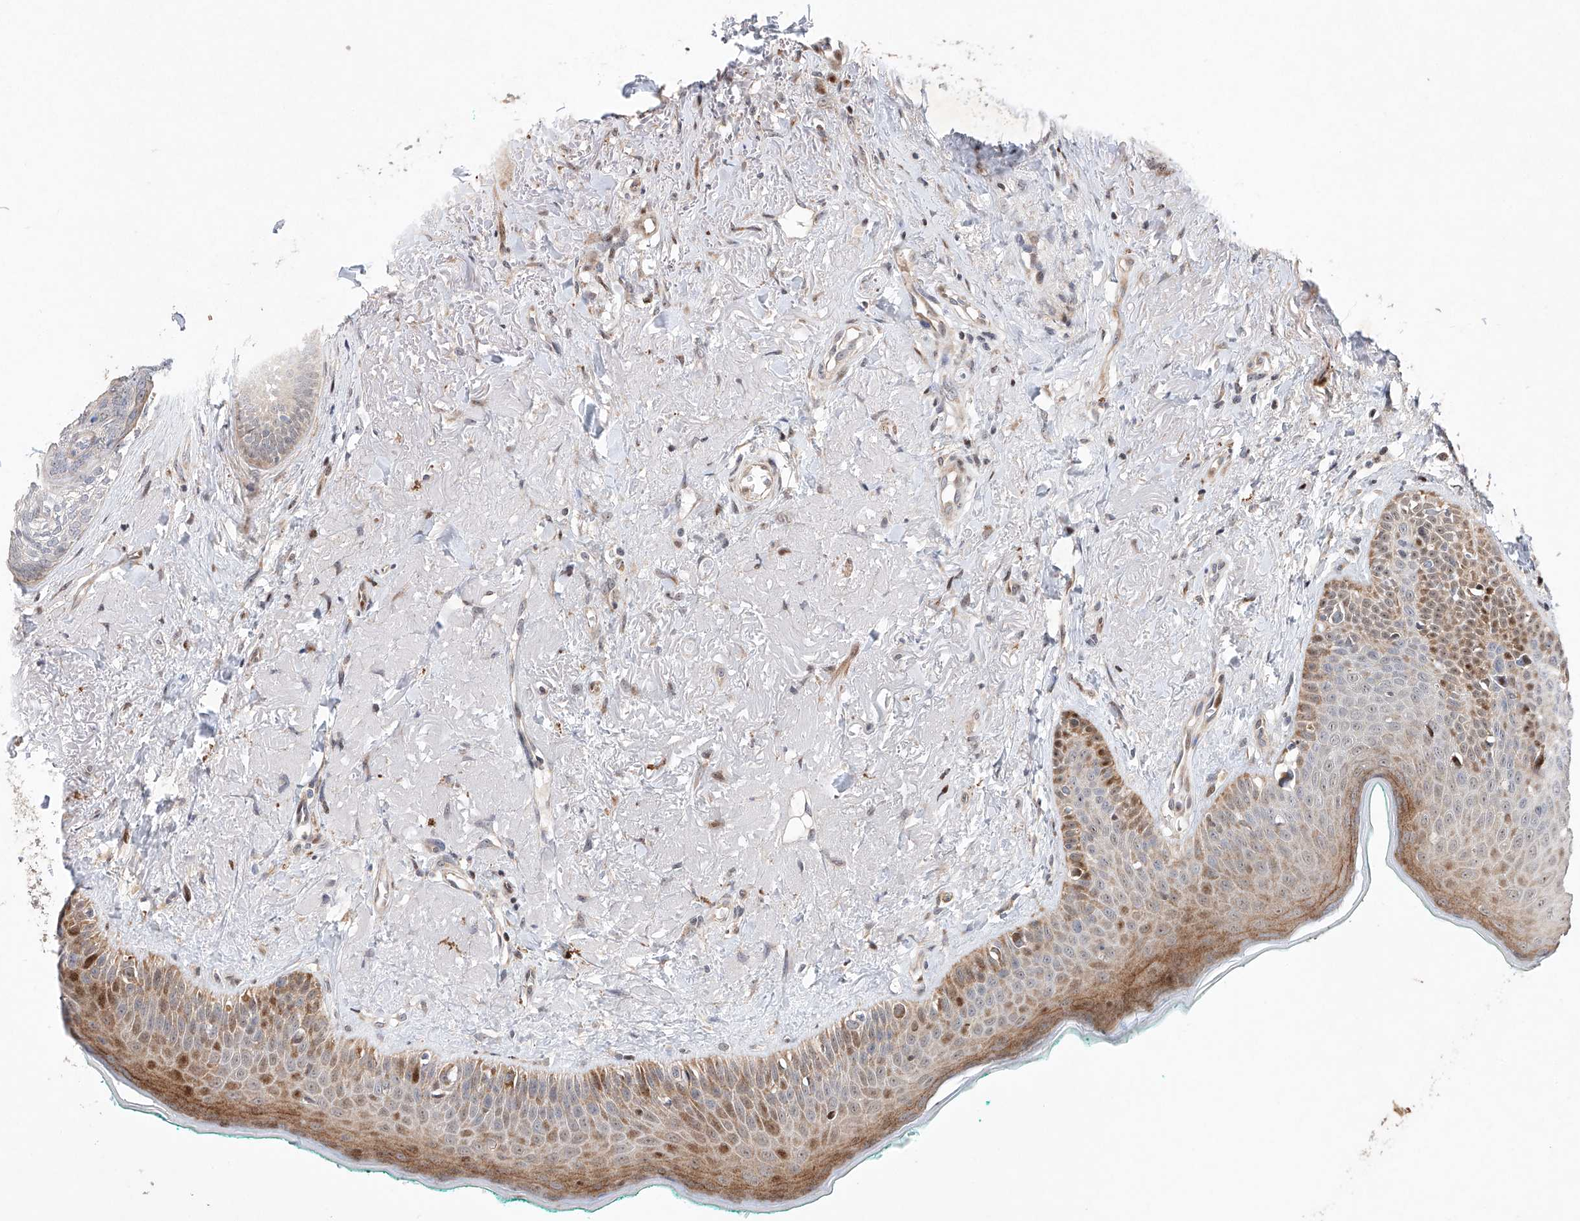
{"staining": {"intensity": "moderate", "quantity": ">75%", "location": "cytoplasmic/membranous"}, "tissue": "oral mucosa", "cell_type": "Squamous epithelial cells", "image_type": "normal", "snomed": [{"axis": "morphology", "description": "Normal tissue, NOS"}, {"axis": "topography", "description": "Oral tissue"}], "caption": "This micrograph shows benign oral mucosa stained with IHC to label a protein in brown. The cytoplasmic/membranous of squamous epithelial cells show moderate positivity for the protein. Nuclei are counter-stained blue.", "gene": "AFG1L", "patient": {"sex": "female", "age": 70}}